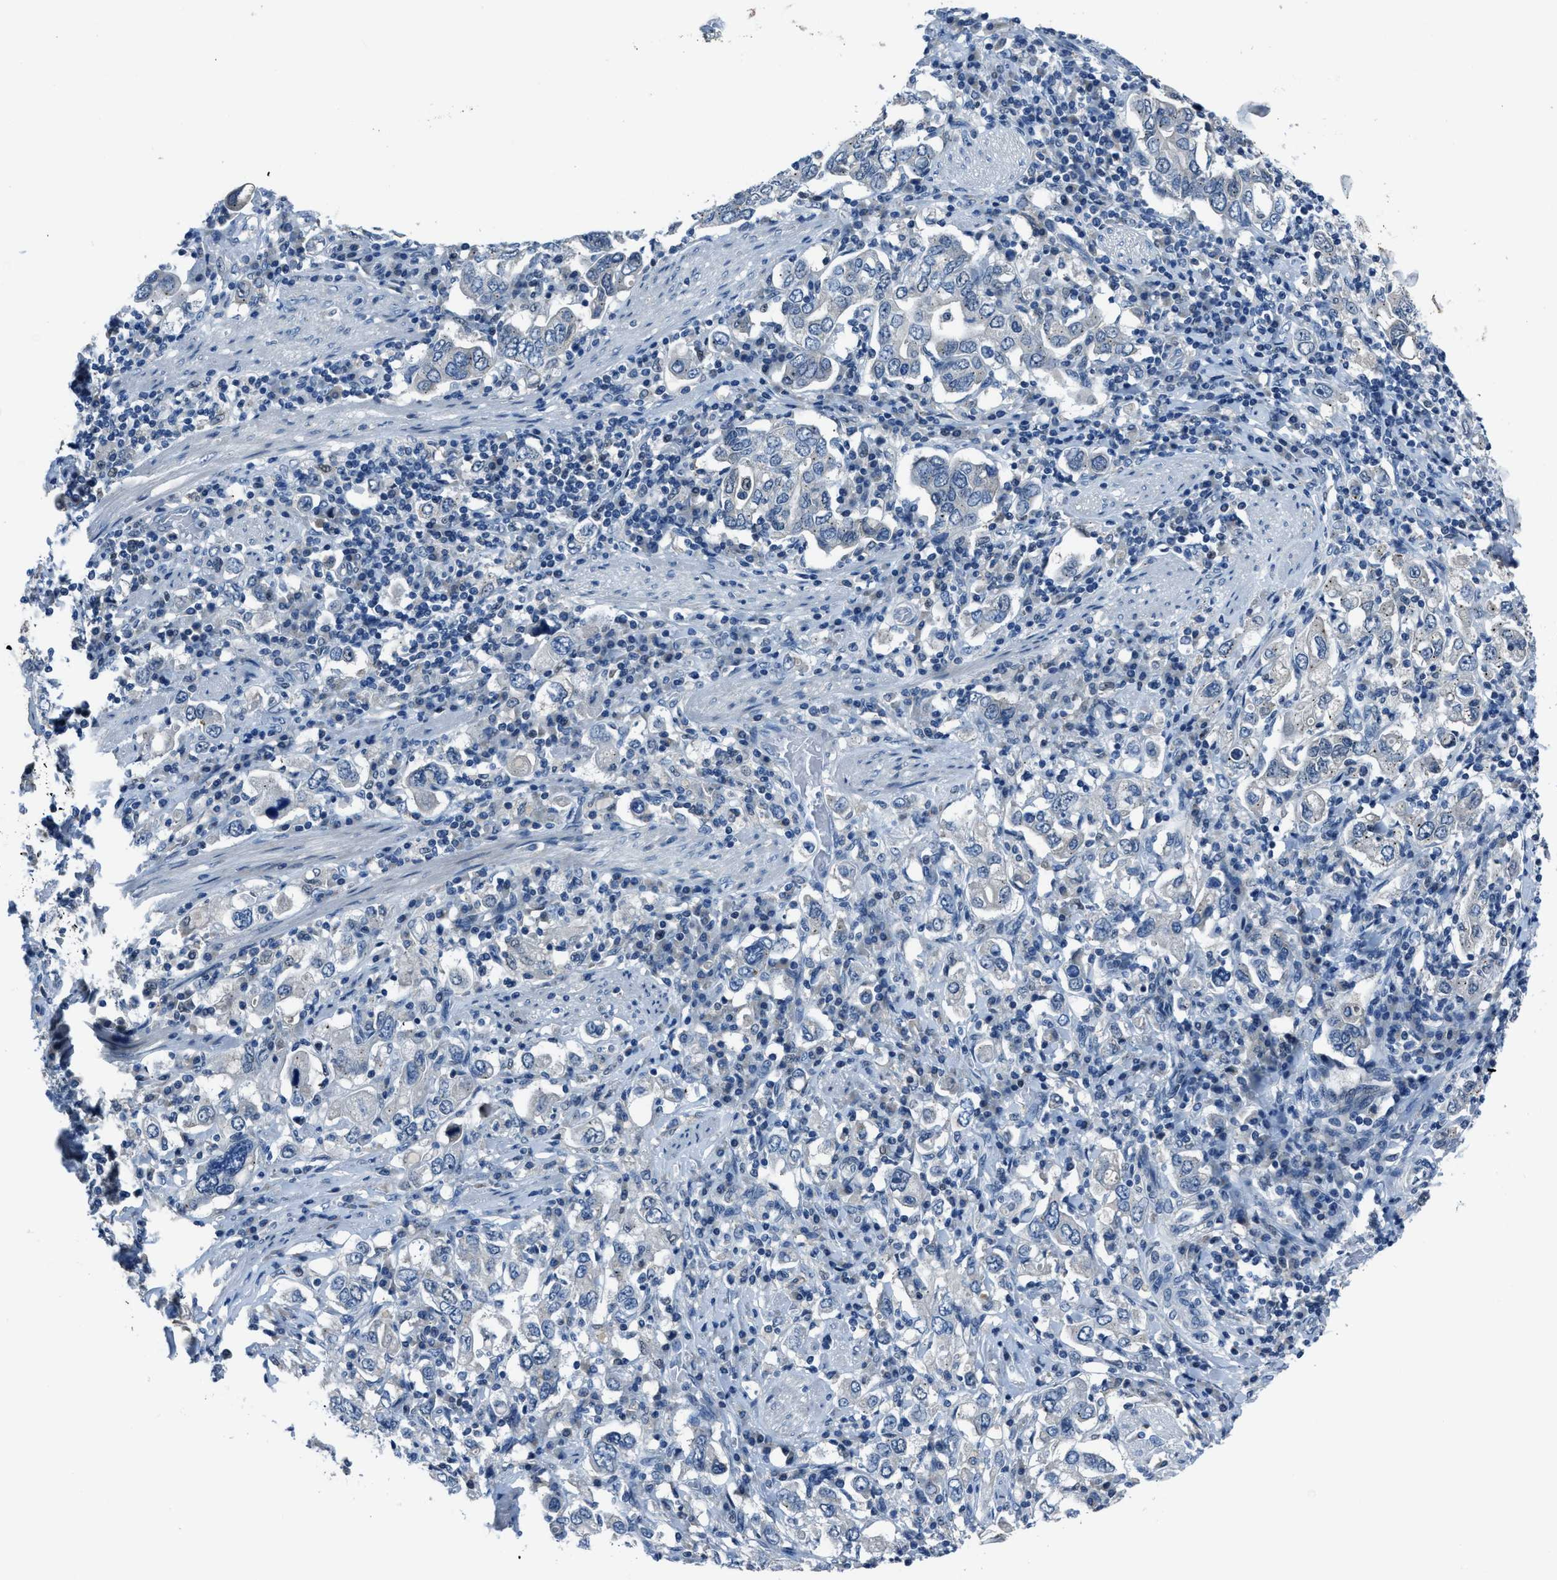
{"staining": {"intensity": "negative", "quantity": "none", "location": "none"}, "tissue": "stomach cancer", "cell_type": "Tumor cells", "image_type": "cancer", "snomed": [{"axis": "morphology", "description": "Adenocarcinoma, NOS"}, {"axis": "topography", "description": "Stomach, upper"}], "caption": "Immunohistochemistry (IHC) of stomach cancer shows no expression in tumor cells.", "gene": "DUSP19", "patient": {"sex": "male", "age": 62}}